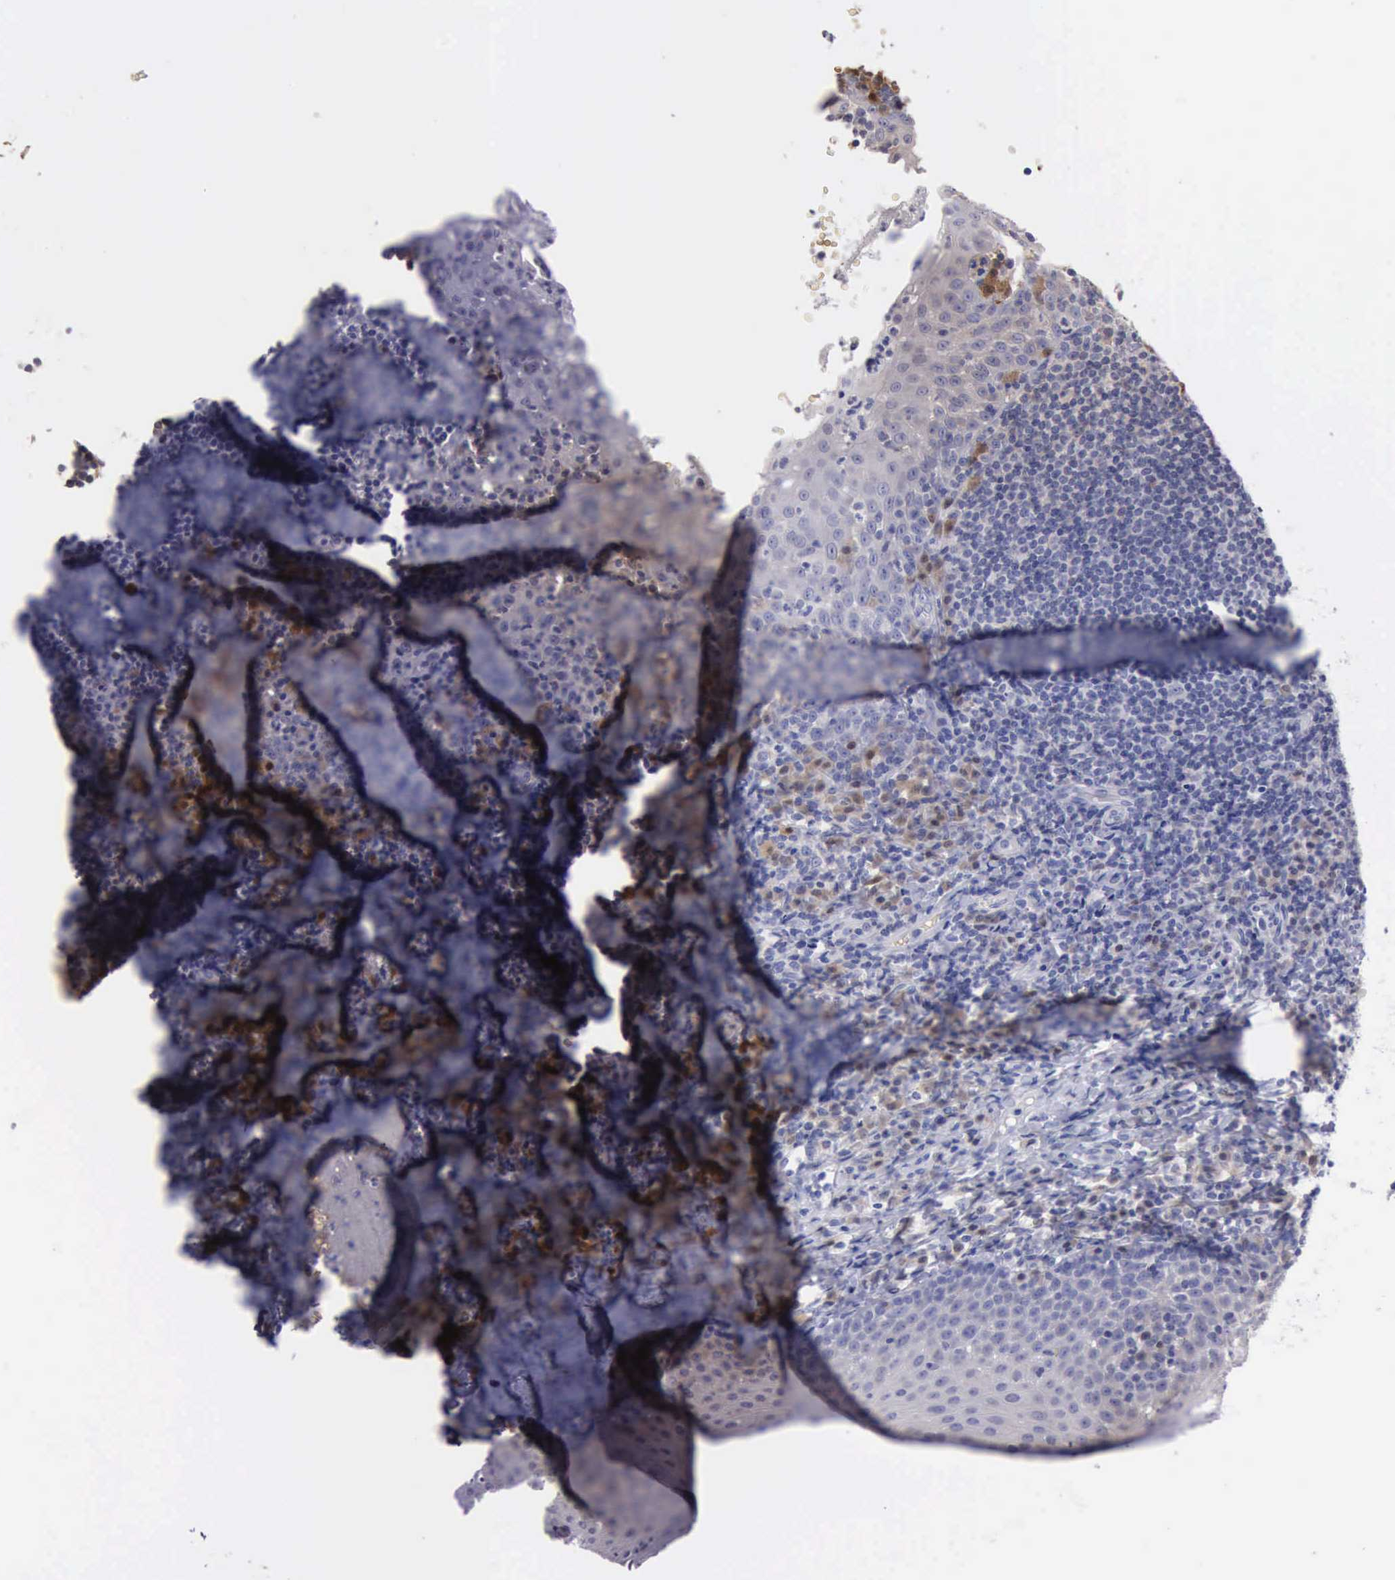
{"staining": {"intensity": "negative", "quantity": "none", "location": "none"}, "tissue": "tonsil", "cell_type": "Germinal center cells", "image_type": "normal", "snomed": [{"axis": "morphology", "description": "Normal tissue, NOS"}, {"axis": "topography", "description": "Tonsil"}], "caption": "The image displays no staining of germinal center cells in unremarkable tonsil. (DAB immunohistochemistry (IHC), high magnification).", "gene": "CEP128", "patient": {"sex": "female", "age": 40}}